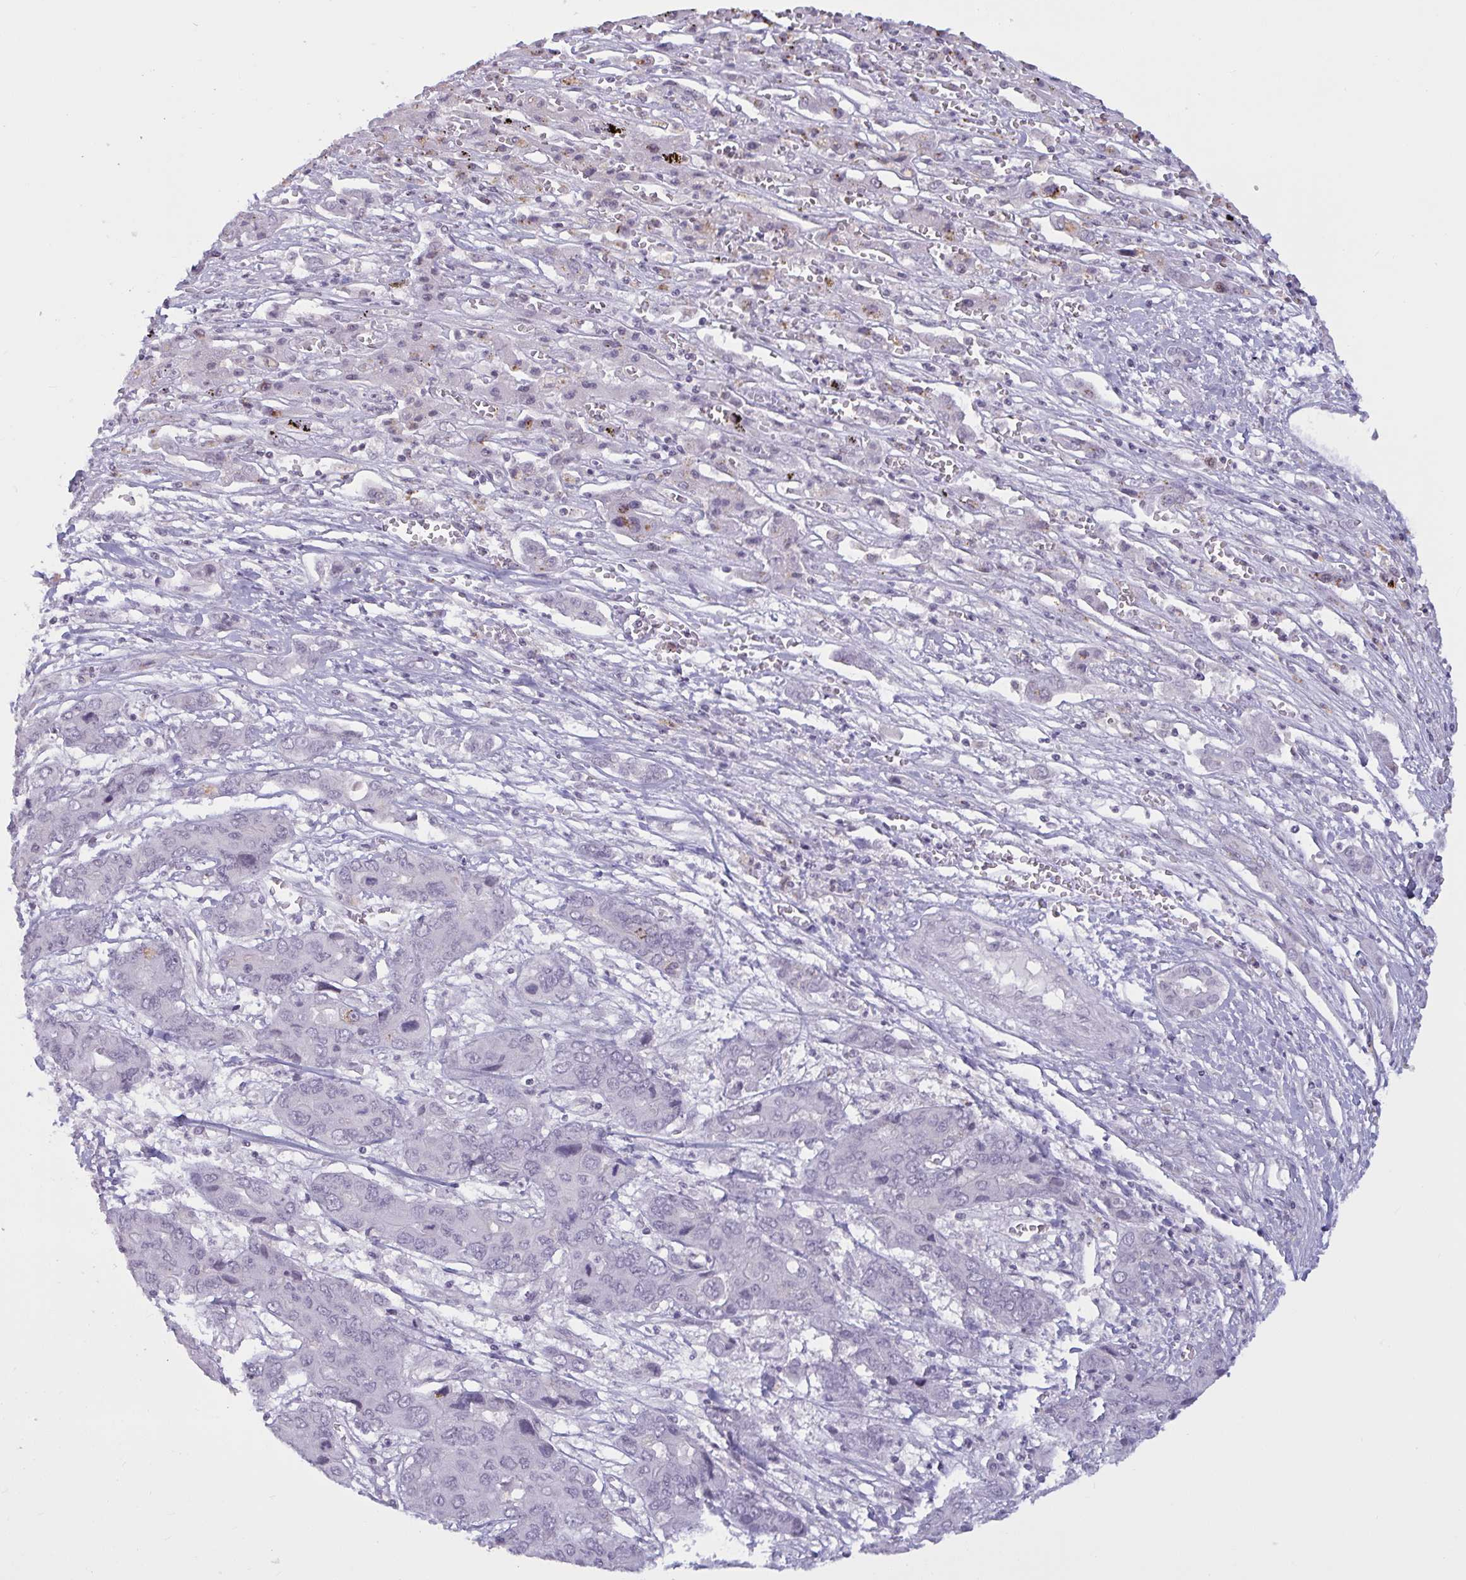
{"staining": {"intensity": "negative", "quantity": "none", "location": "none"}, "tissue": "liver cancer", "cell_type": "Tumor cells", "image_type": "cancer", "snomed": [{"axis": "morphology", "description": "Cholangiocarcinoma"}, {"axis": "topography", "description": "Liver"}], "caption": "An image of liver cholangiocarcinoma stained for a protein shows no brown staining in tumor cells.", "gene": "TBC1D4", "patient": {"sex": "male", "age": 67}}